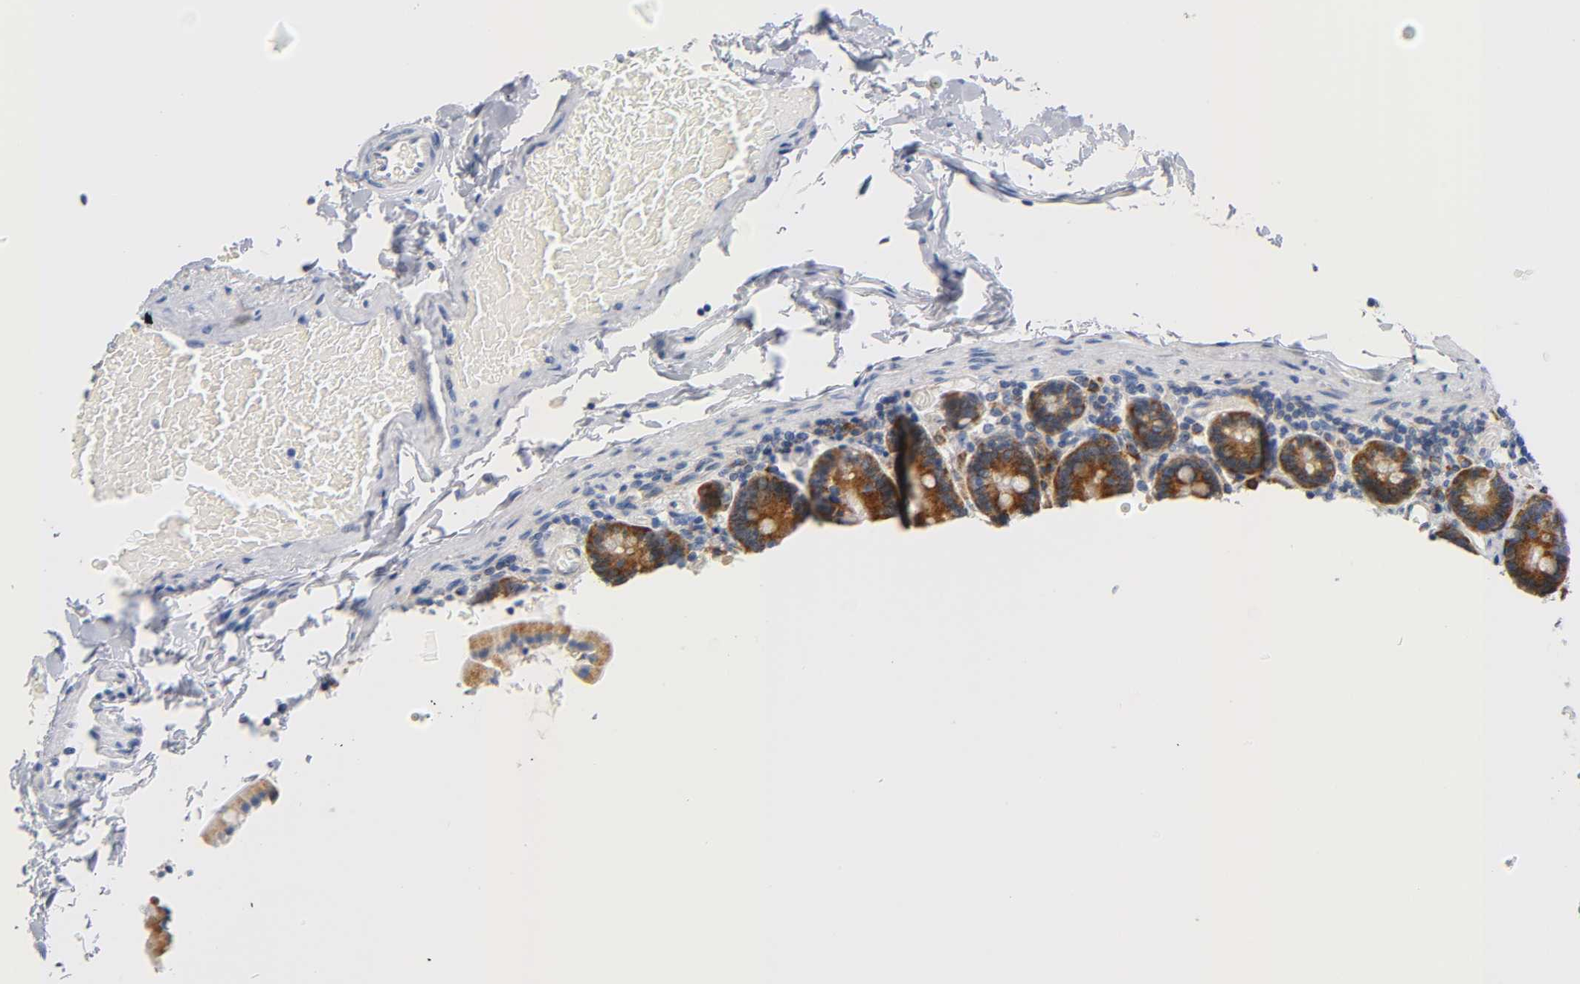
{"staining": {"intensity": "strong", "quantity": ">75%", "location": "cytoplasmic/membranous"}, "tissue": "duodenum", "cell_type": "Glandular cells", "image_type": "normal", "snomed": [{"axis": "morphology", "description": "Normal tissue, NOS"}, {"axis": "topography", "description": "Duodenum"}], "caption": "This is an image of immunohistochemistry (IHC) staining of normal duodenum, which shows strong staining in the cytoplasmic/membranous of glandular cells.", "gene": "REL", "patient": {"sex": "female", "age": 53}}